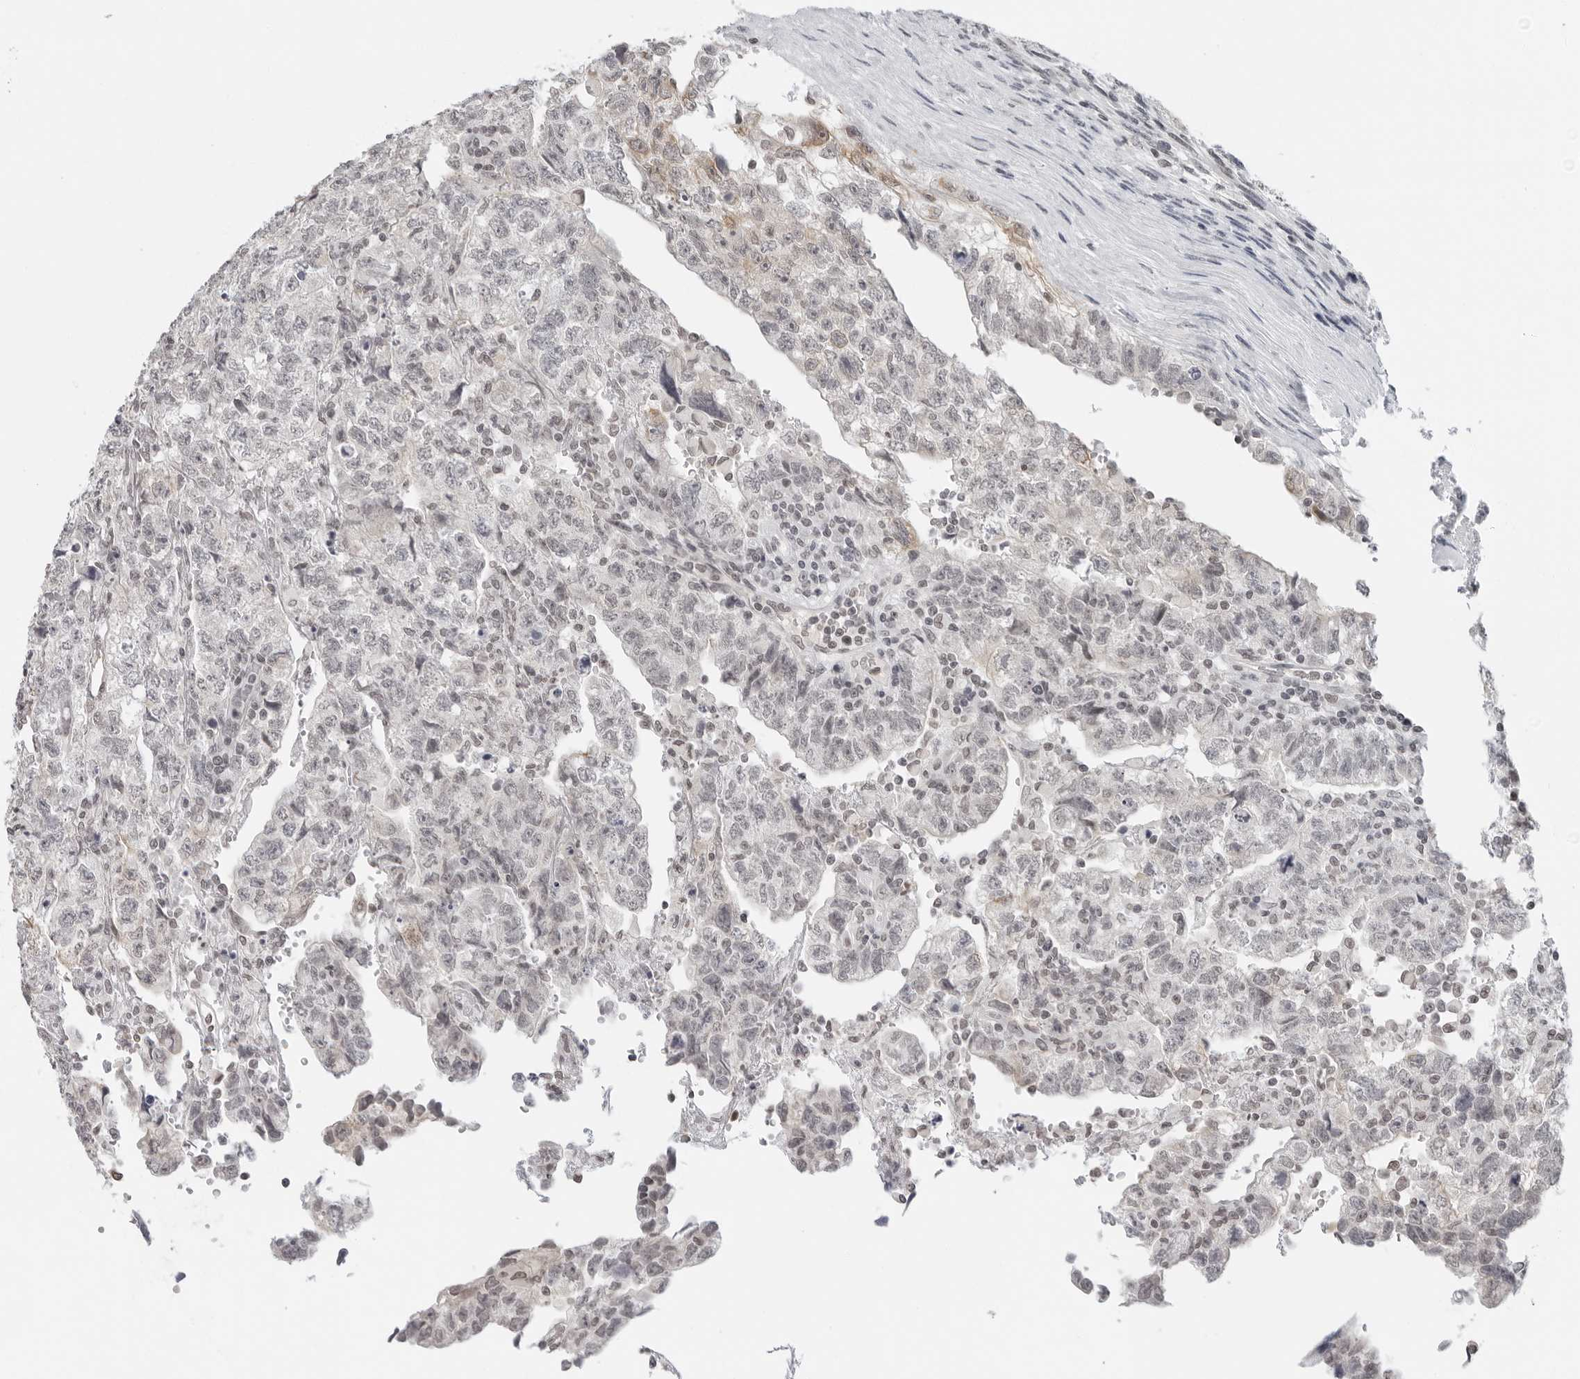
{"staining": {"intensity": "weak", "quantity": "25%-75%", "location": "nuclear"}, "tissue": "testis cancer", "cell_type": "Tumor cells", "image_type": "cancer", "snomed": [{"axis": "morphology", "description": "Normal tissue, NOS"}, {"axis": "morphology", "description": "Carcinoma, Embryonal, NOS"}, {"axis": "topography", "description": "Testis"}], "caption": "Human testis cancer stained with a protein marker shows weak staining in tumor cells.", "gene": "FLG2", "patient": {"sex": "male", "age": 36}}